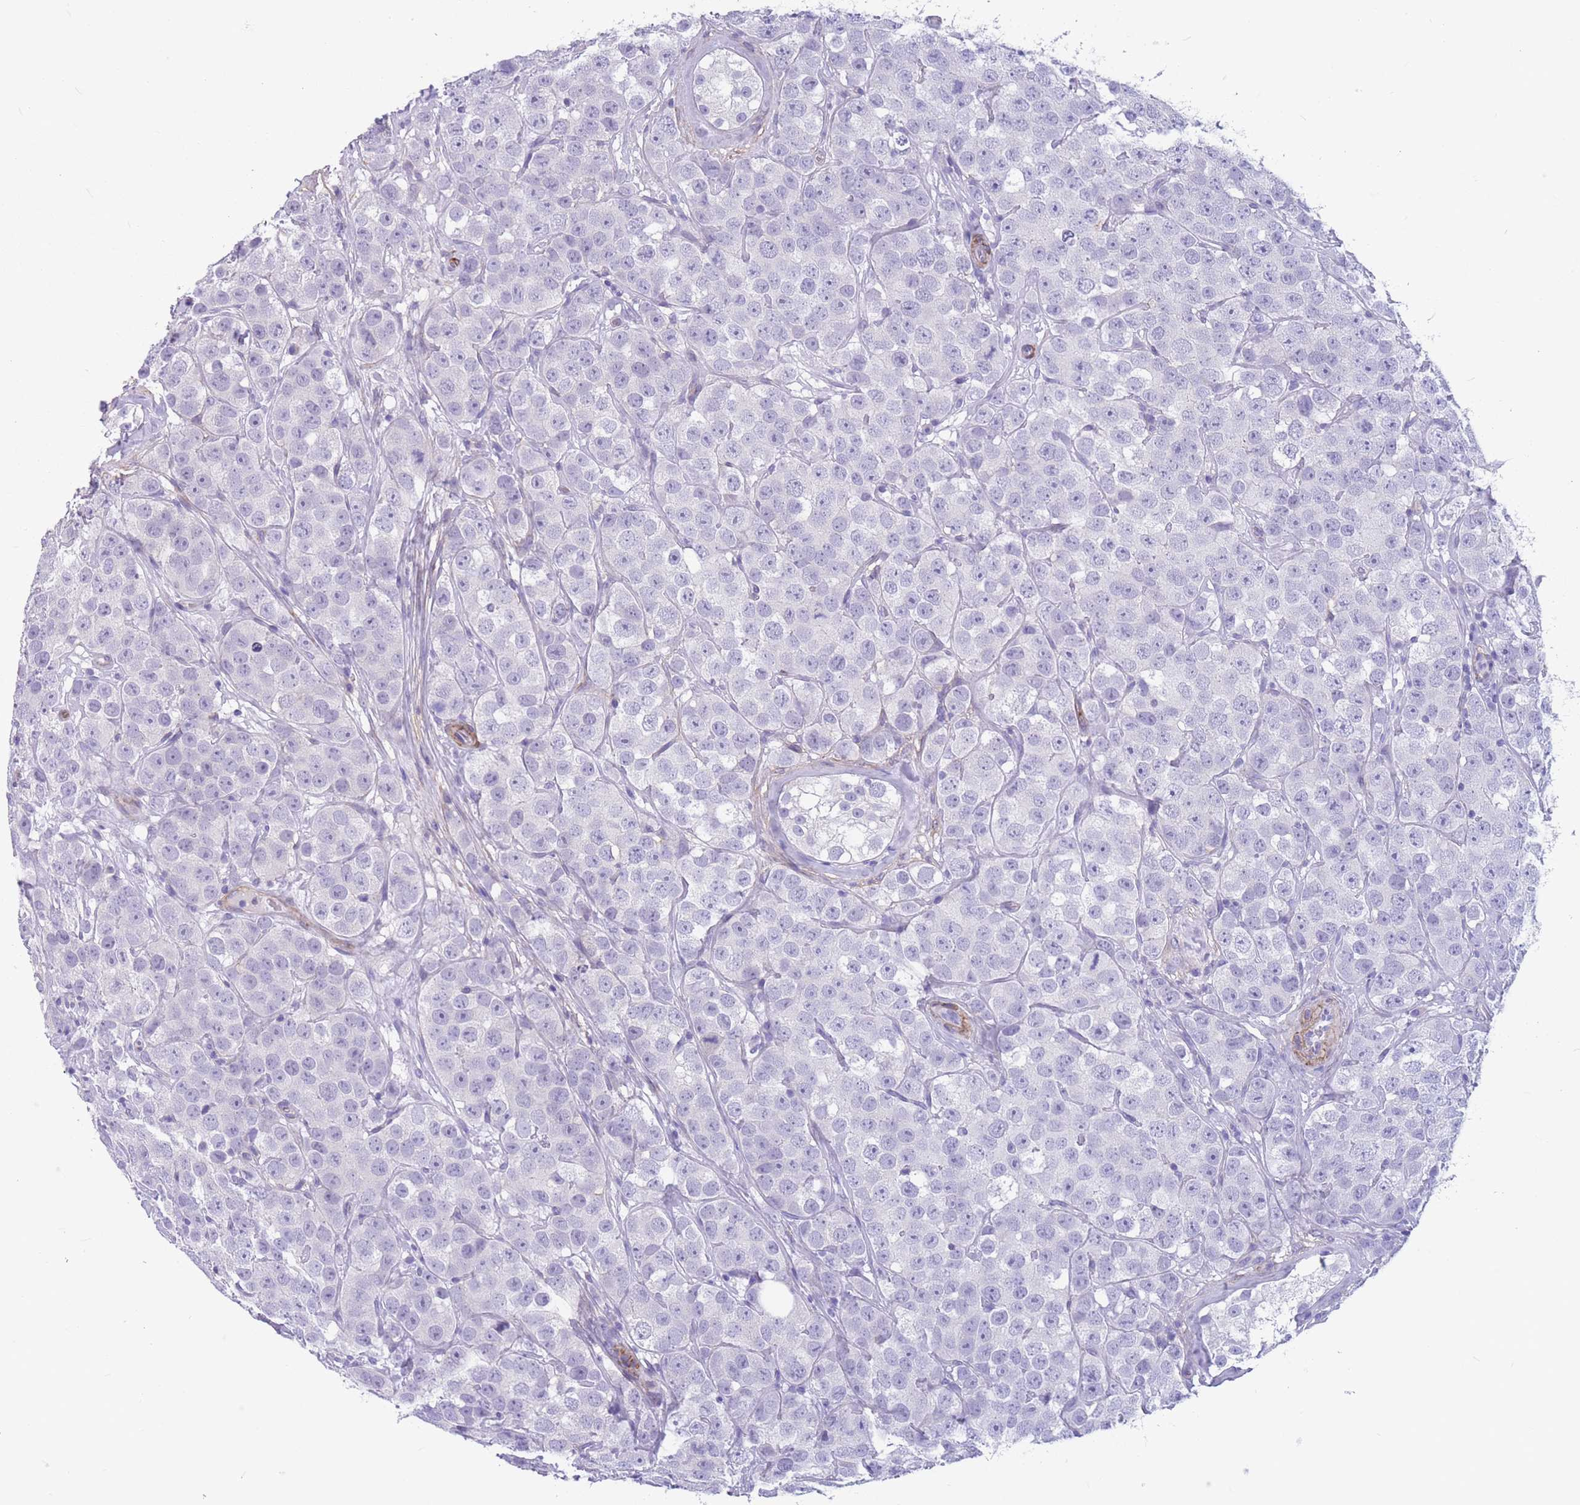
{"staining": {"intensity": "negative", "quantity": "none", "location": "none"}, "tissue": "testis cancer", "cell_type": "Tumor cells", "image_type": "cancer", "snomed": [{"axis": "morphology", "description": "Seminoma, NOS"}, {"axis": "topography", "description": "Testis"}], "caption": "An immunohistochemistry (IHC) histopathology image of seminoma (testis) is shown. There is no staining in tumor cells of seminoma (testis).", "gene": "DPYD", "patient": {"sex": "male", "age": 28}}